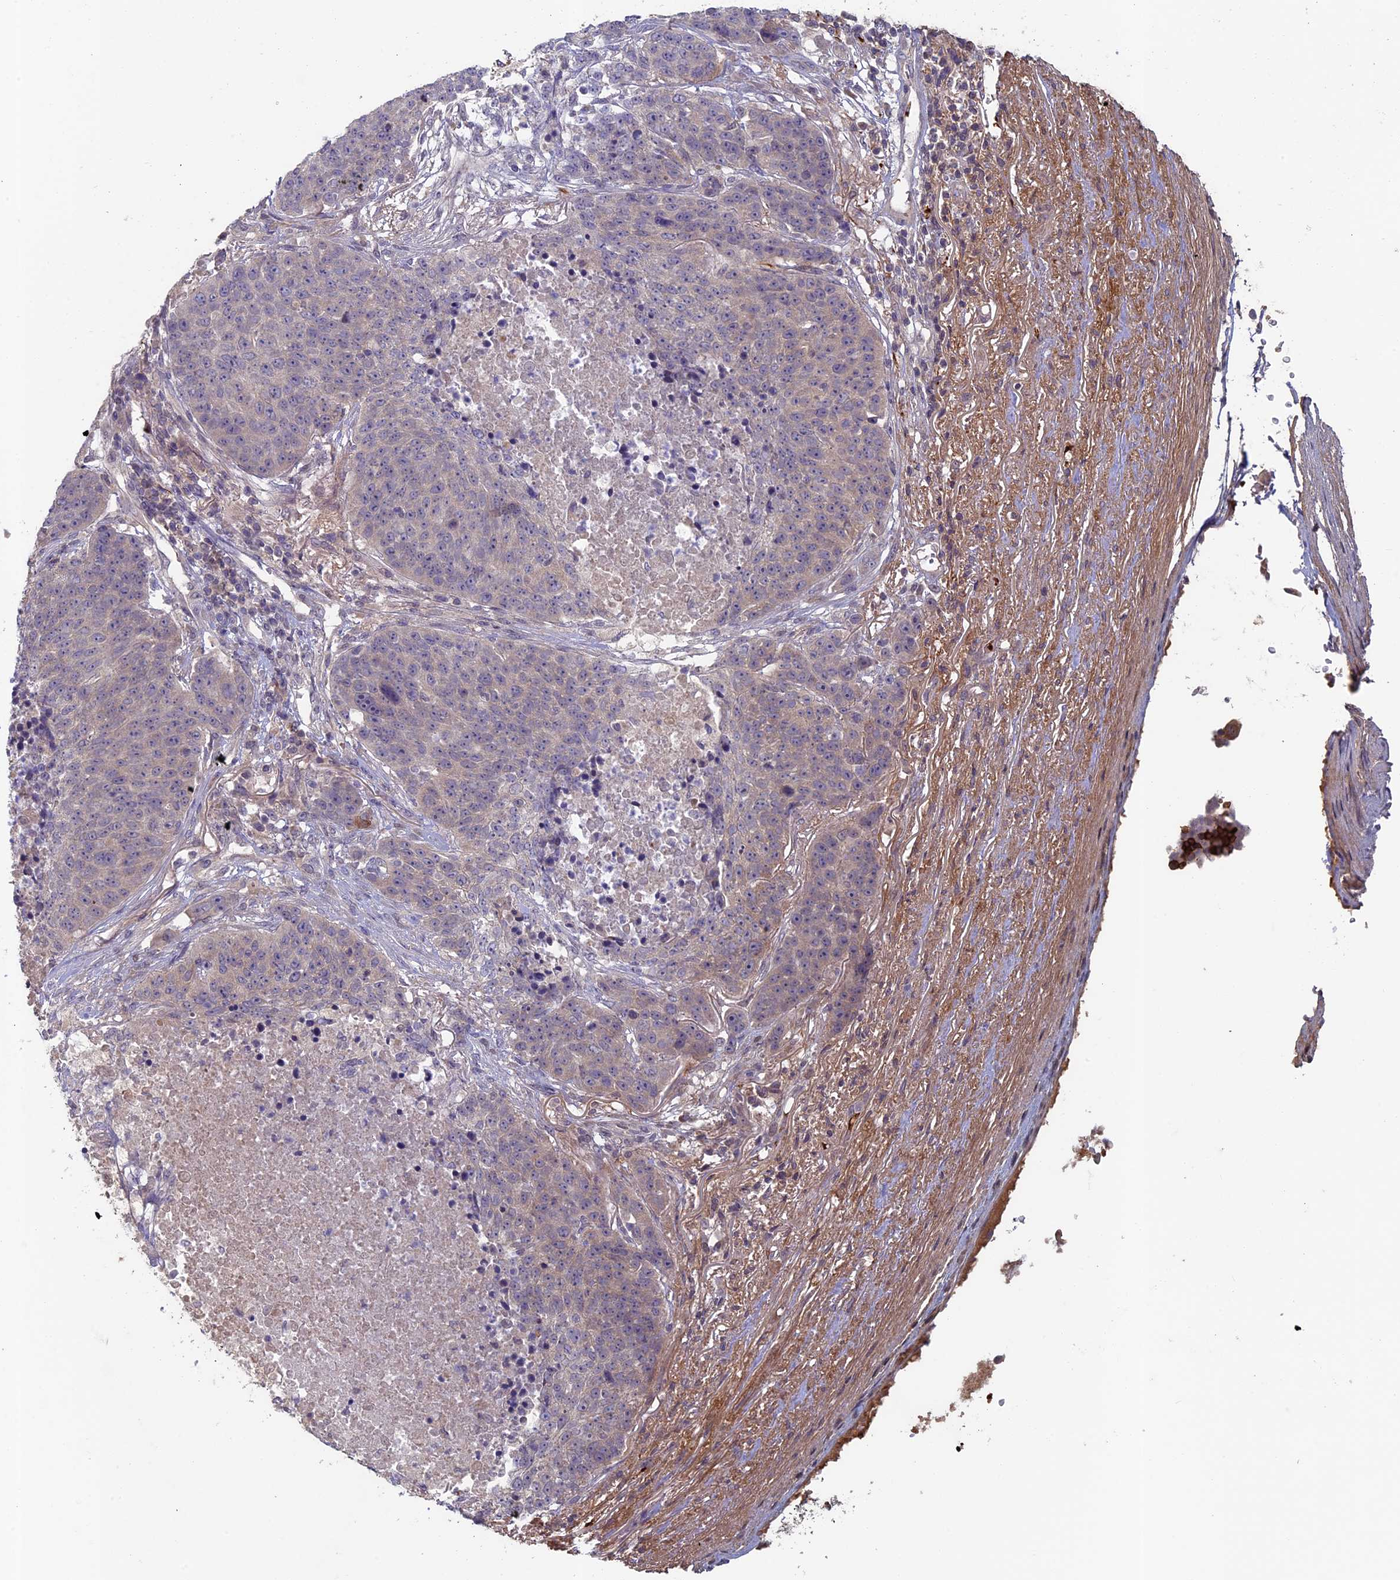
{"staining": {"intensity": "negative", "quantity": "none", "location": "none"}, "tissue": "lung cancer", "cell_type": "Tumor cells", "image_type": "cancer", "snomed": [{"axis": "morphology", "description": "Normal tissue, NOS"}, {"axis": "morphology", "description": "Squamous cell carcinoma, NOS"}, {"axis": "topography", "description": "Lymph node"}, {"axis": "topography", "description": "Lung"}], "caption": "Micrograph shows no significant protein expression in tumor cells of squamous cell carcinoma (lung). Brightfield microscopy of immunohistochemistry (IHC) stained with DAB (brown) and hematoxylin (blue), captured at high magnification.", "gene": "RCCD1", "patient": {"sex": "male", "age": 66}}